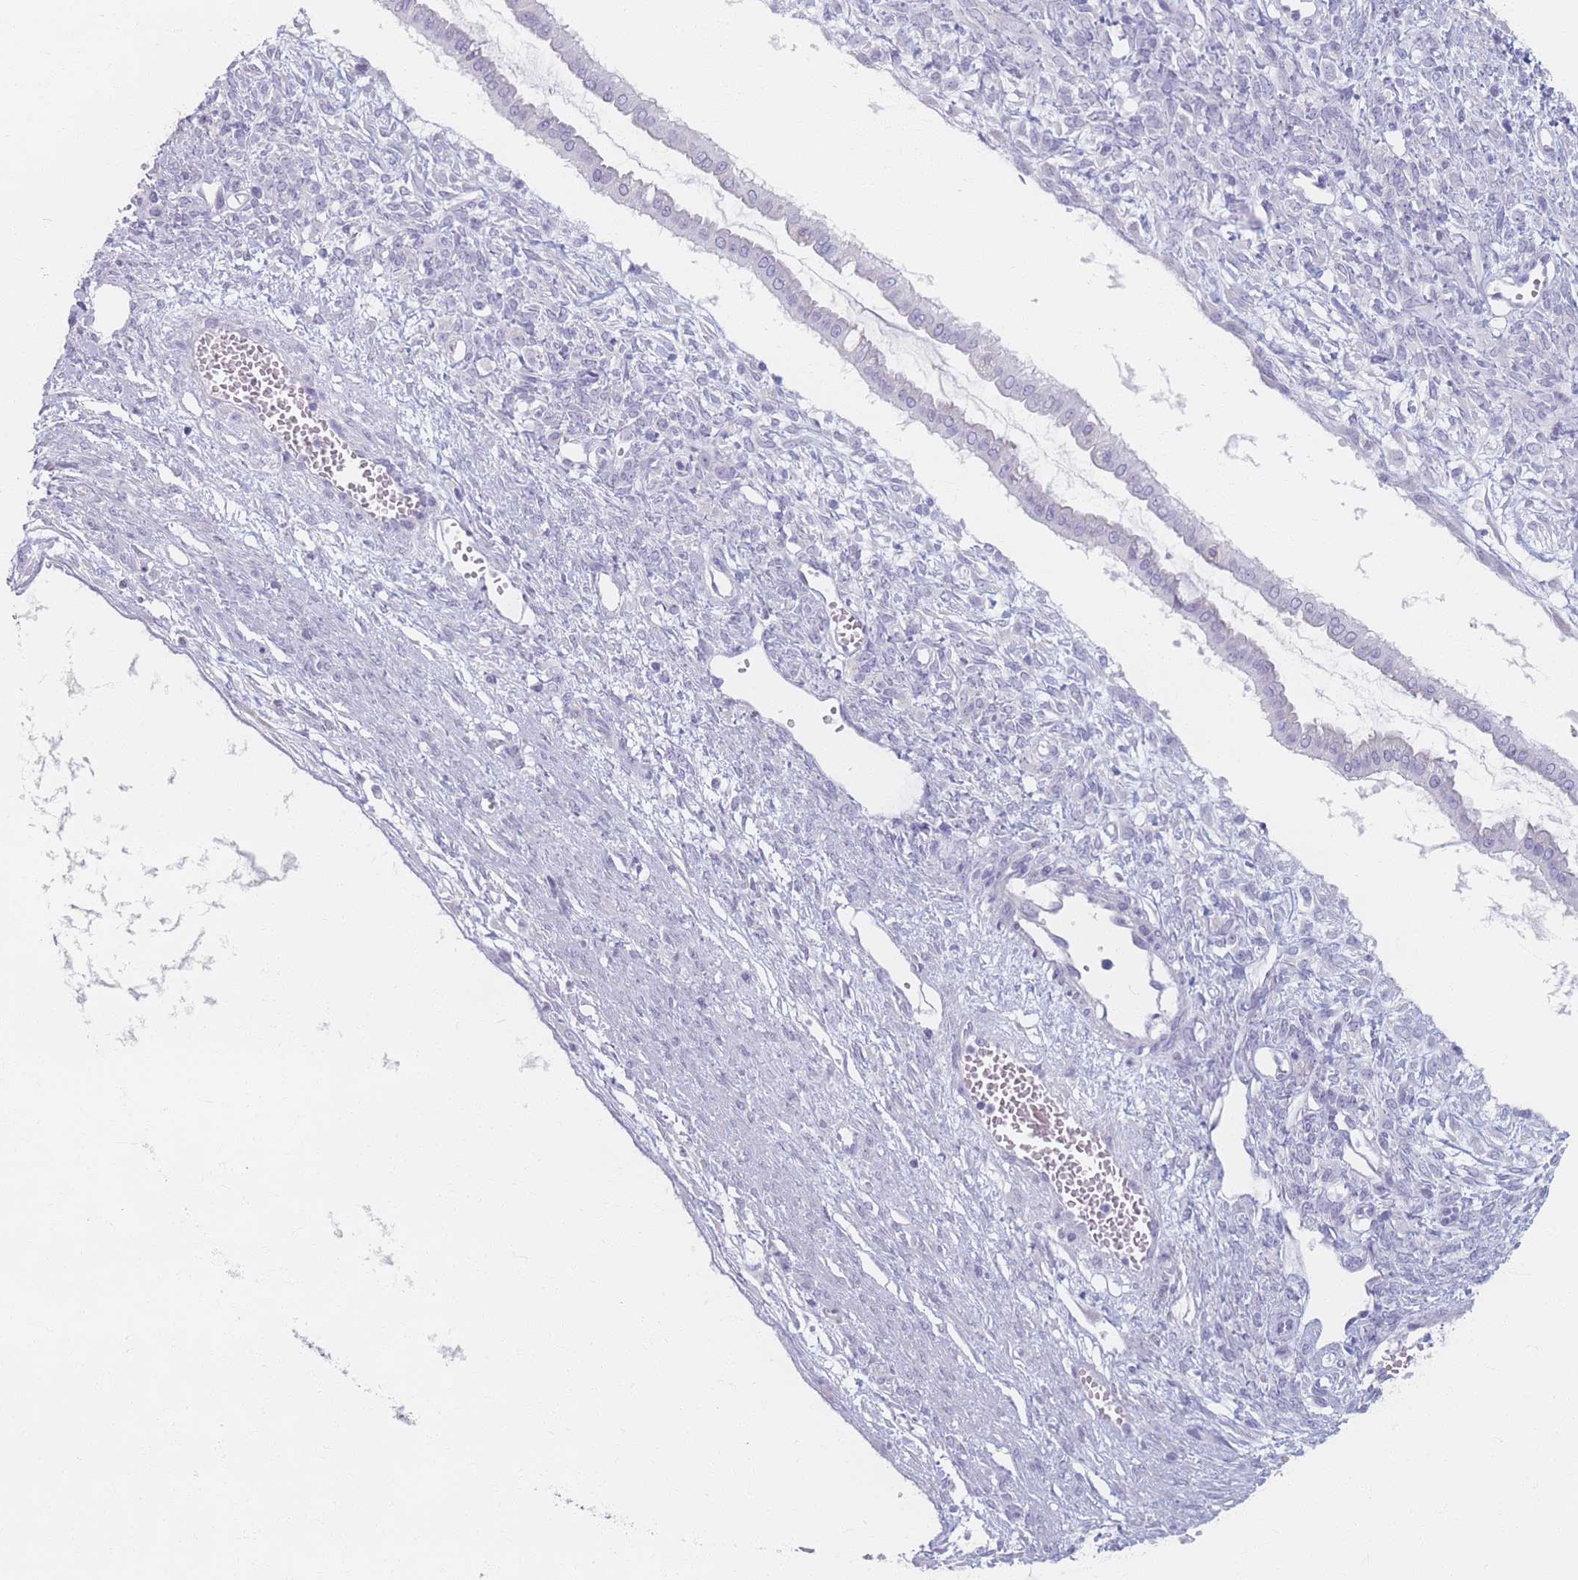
{"staining": {"intensity": "negative", "quantity": "none", "location": "none"}, "tissue": "ovarian cancer", "cell_type": "Tumor cells", "image_type": "cancer", "snomed": [{"axis": "morphology", "description": "Cystadenocarcinoma, mucinous, NOS"}, {"axis": "topography", "description": "Ovary"}], "caption": "Photomicrograph shows no significant protein positivity in tumor cells of ovarian cancer. (DAB immunohistochemistry with hematoxylin counter stain).", "gene": "PIGM", "patient": {"sex": "female", "age": 73}}